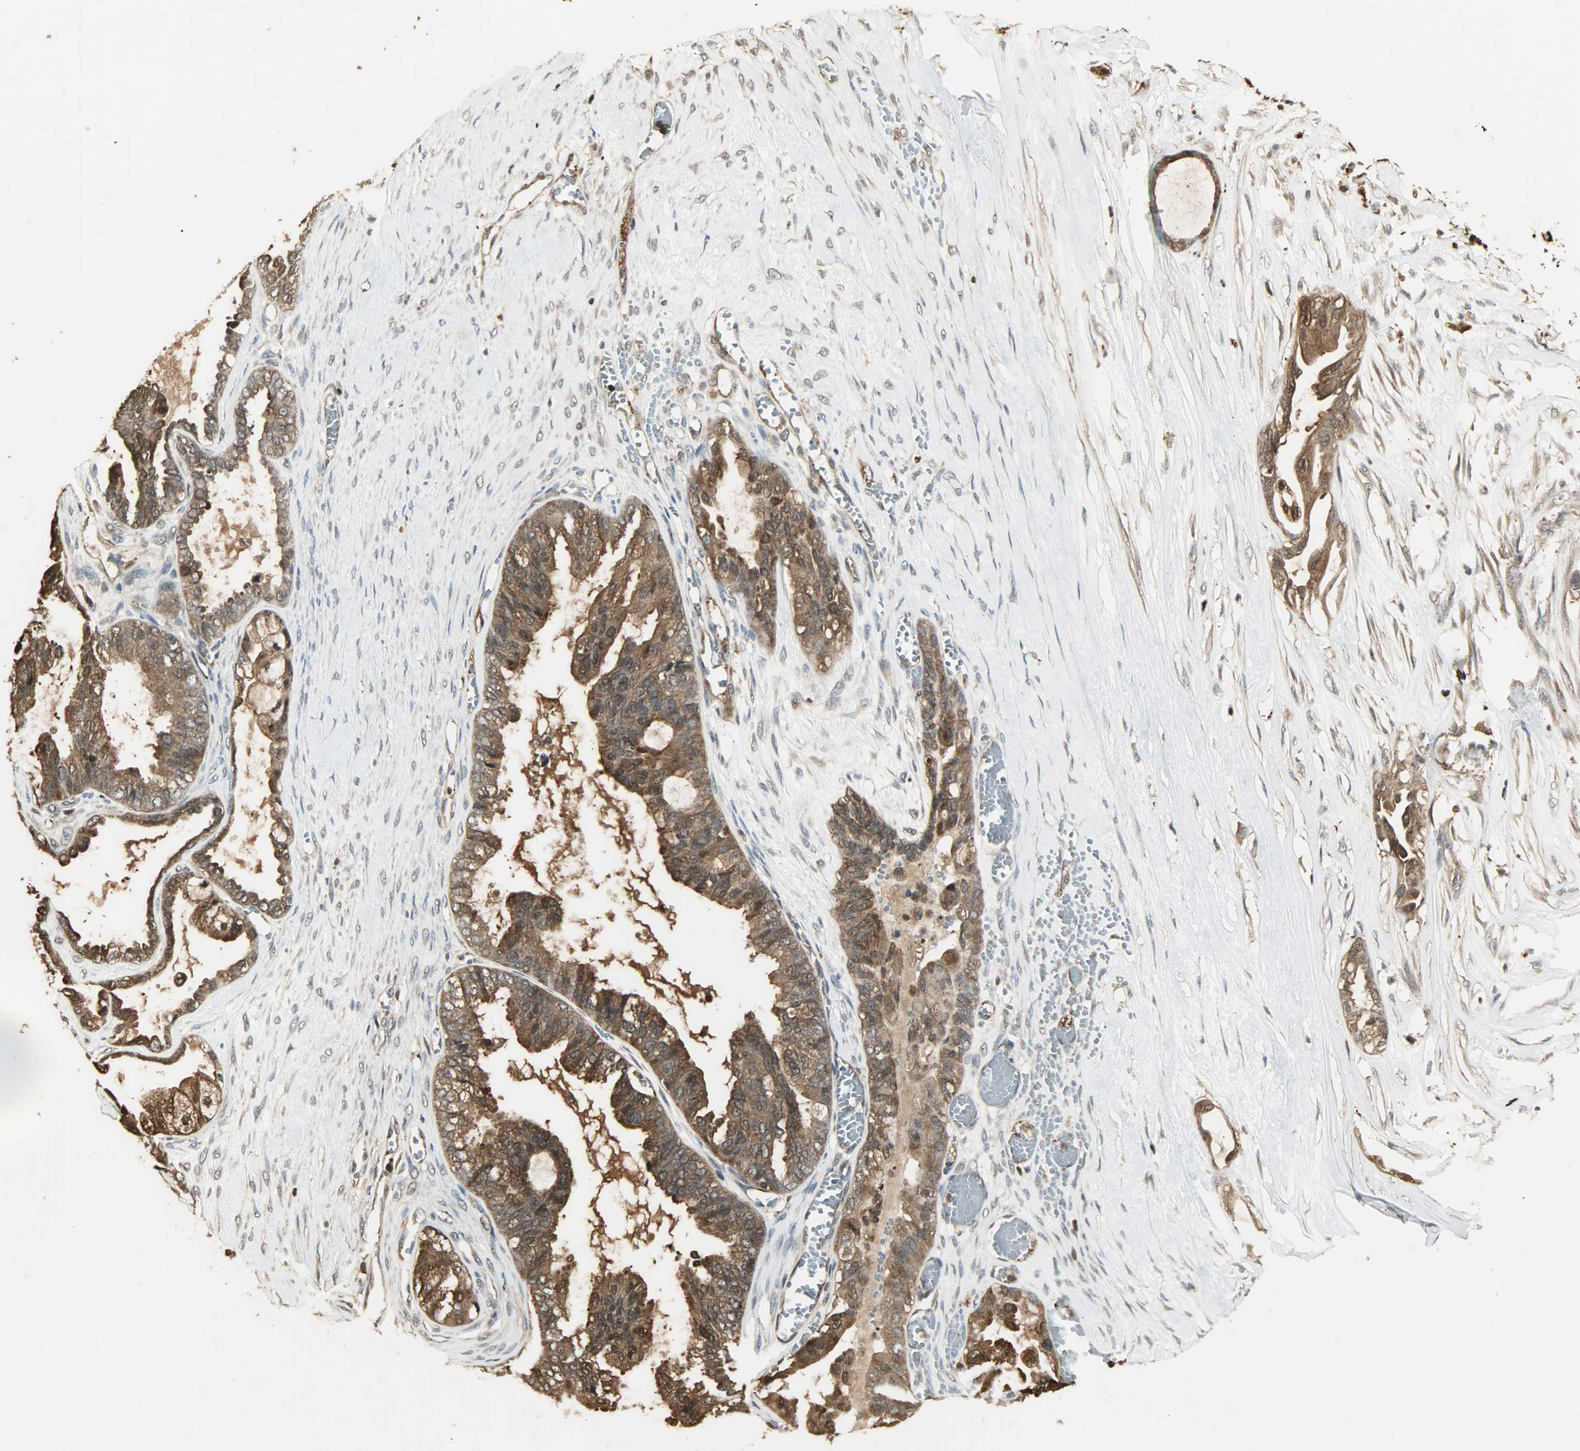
{"staining": {"intensity": "strong", "quantity": ">75%", "location": "cytoplasmic/membranous,nuclear"}, "tissue": "ovarian cancer", "cell_type": "Tumor cells", "image_type": "cancer", "snomed": [{"axis": "morphology", "description": "Carcinoma, NOS"}, {"axis": "morphology", "description": "Carcinoma, endometroid"}, {"axis": "topography", "description": "Ovary"}], "caption": "A photomicrograph showing strong cytoplasmic/membranous and nuclear positivity in about >75% of tumor cells in endometroid carcinoma (ovarian), as visualized by brown immunohistochemical staining.", "gene": "YWHAZ", "patient": {"sex": "female", "age": 50}}